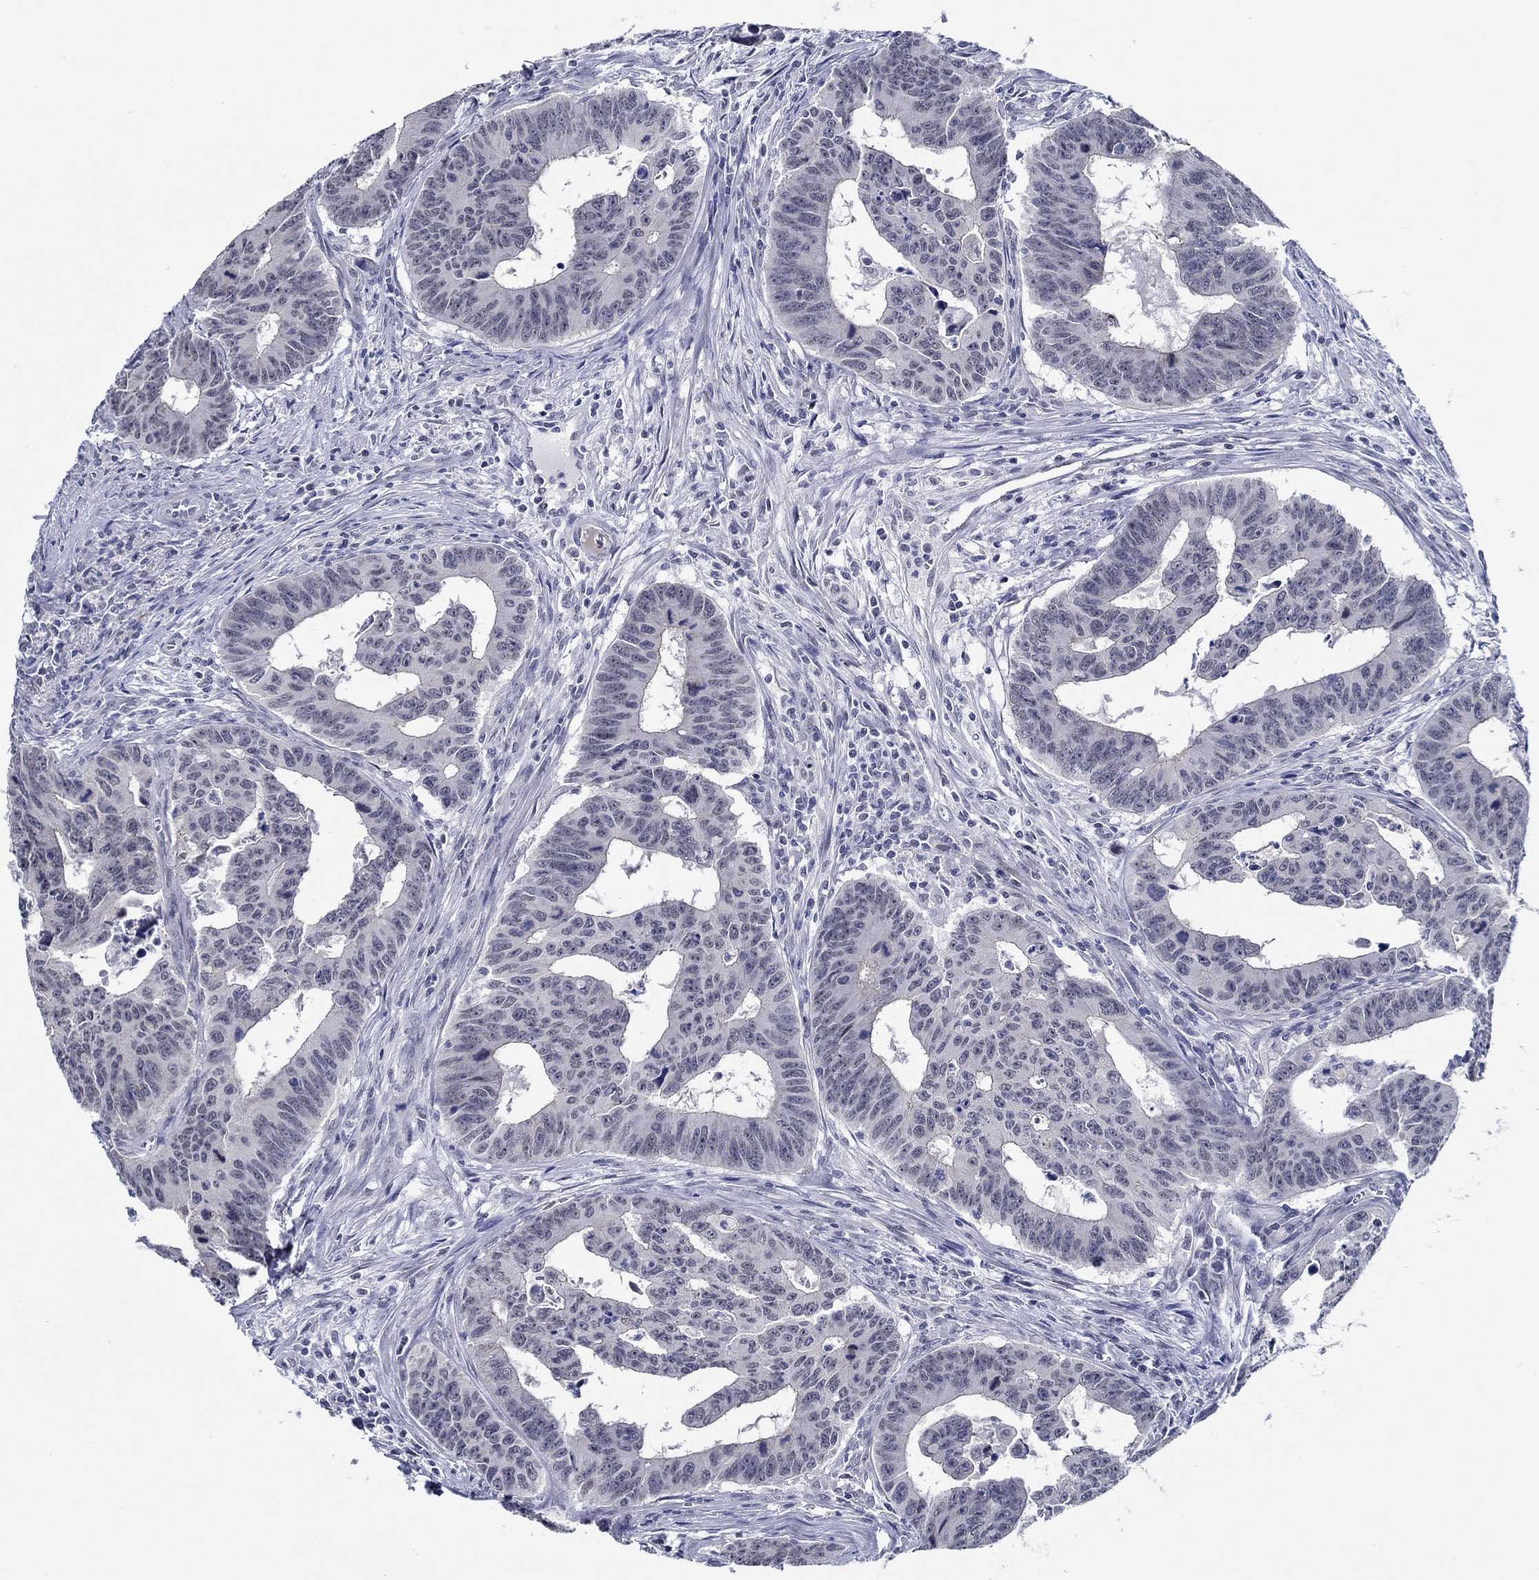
{"staining": {"intensity": "negative", "quantity": "none", "location": "none"}, "tissue": "colorectal cancer", "cell_type": "Tumor cells", "image_type": "cancer", "snomed": [{"axis": "morphology", "description": "Adenocarcinoma, NOS"}, {"axis": "topography", "description": "Appendix"}, {"axis": "topography", "description": "Colon"}, {"axis": "topography", "description": "Cecum"}, {"axis": "topography", "description": "Colon asc"}], "caption": "This is a image of immunohistochemistry (IHC) staining of colorectal cancer, which shows no expression in tumor cells.", "gene": "SLC34A1", "patient": {"sex": "female", "age": 85}}